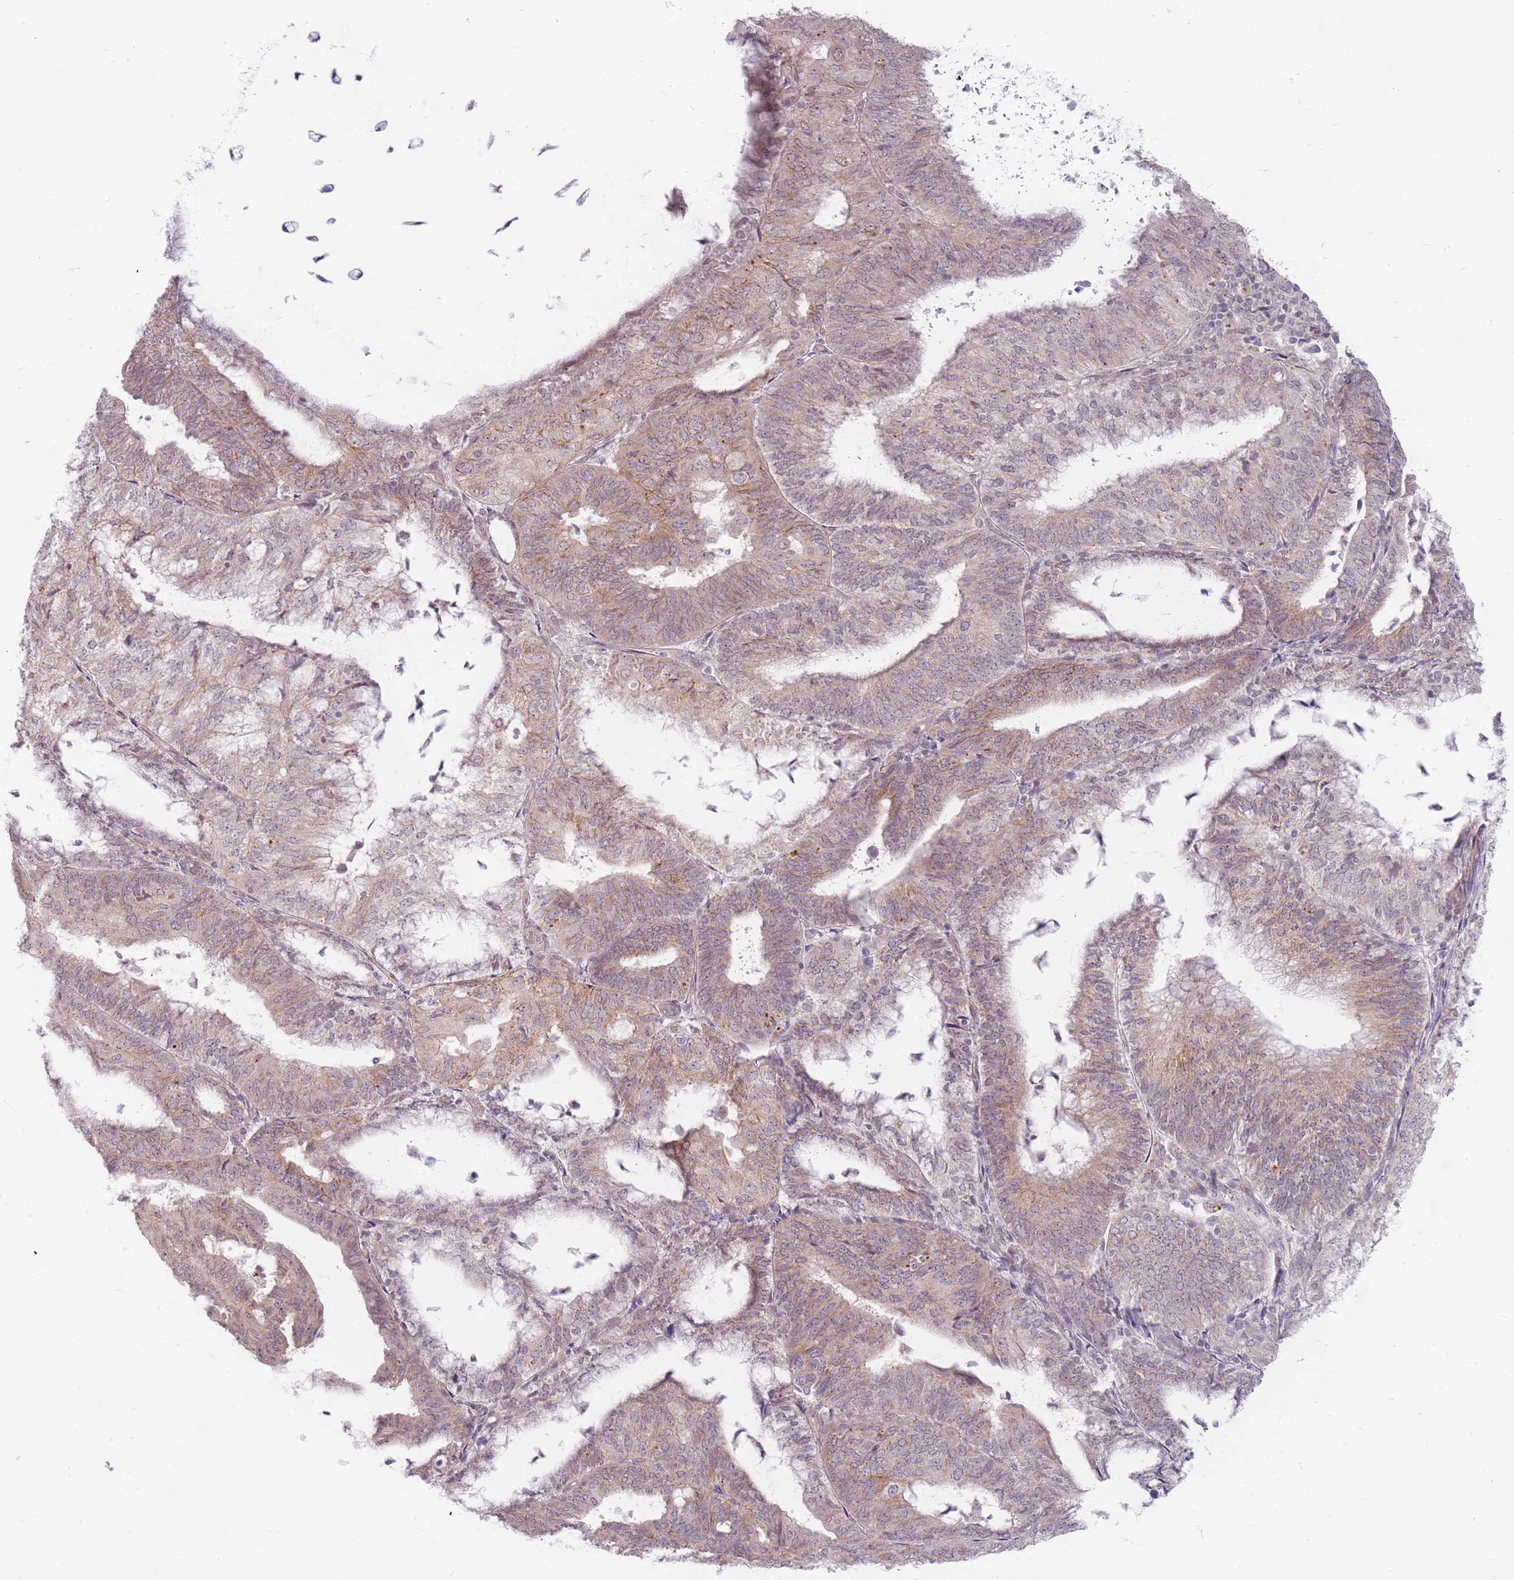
{"staining": {"intensity": "weak", "quantity": ">75%", "location": "nuclear"}, "tissue": "endometrial cancer", "cell_type": "Tumor cells", "image_type": "cancer", "snomed": [{"axis": "morphology", "description": "Adenocarcinoma, NOS"}, {"axis": "topography", "description": "Endometrium"}], "caption": "Human adenocarcinoma (endometrial) stained with a brown dye shows weak nuclear positive expression in about >75% of tumor cells.", "gene": "GABRA6", "patient": {"sex": "female", "age": 81}}